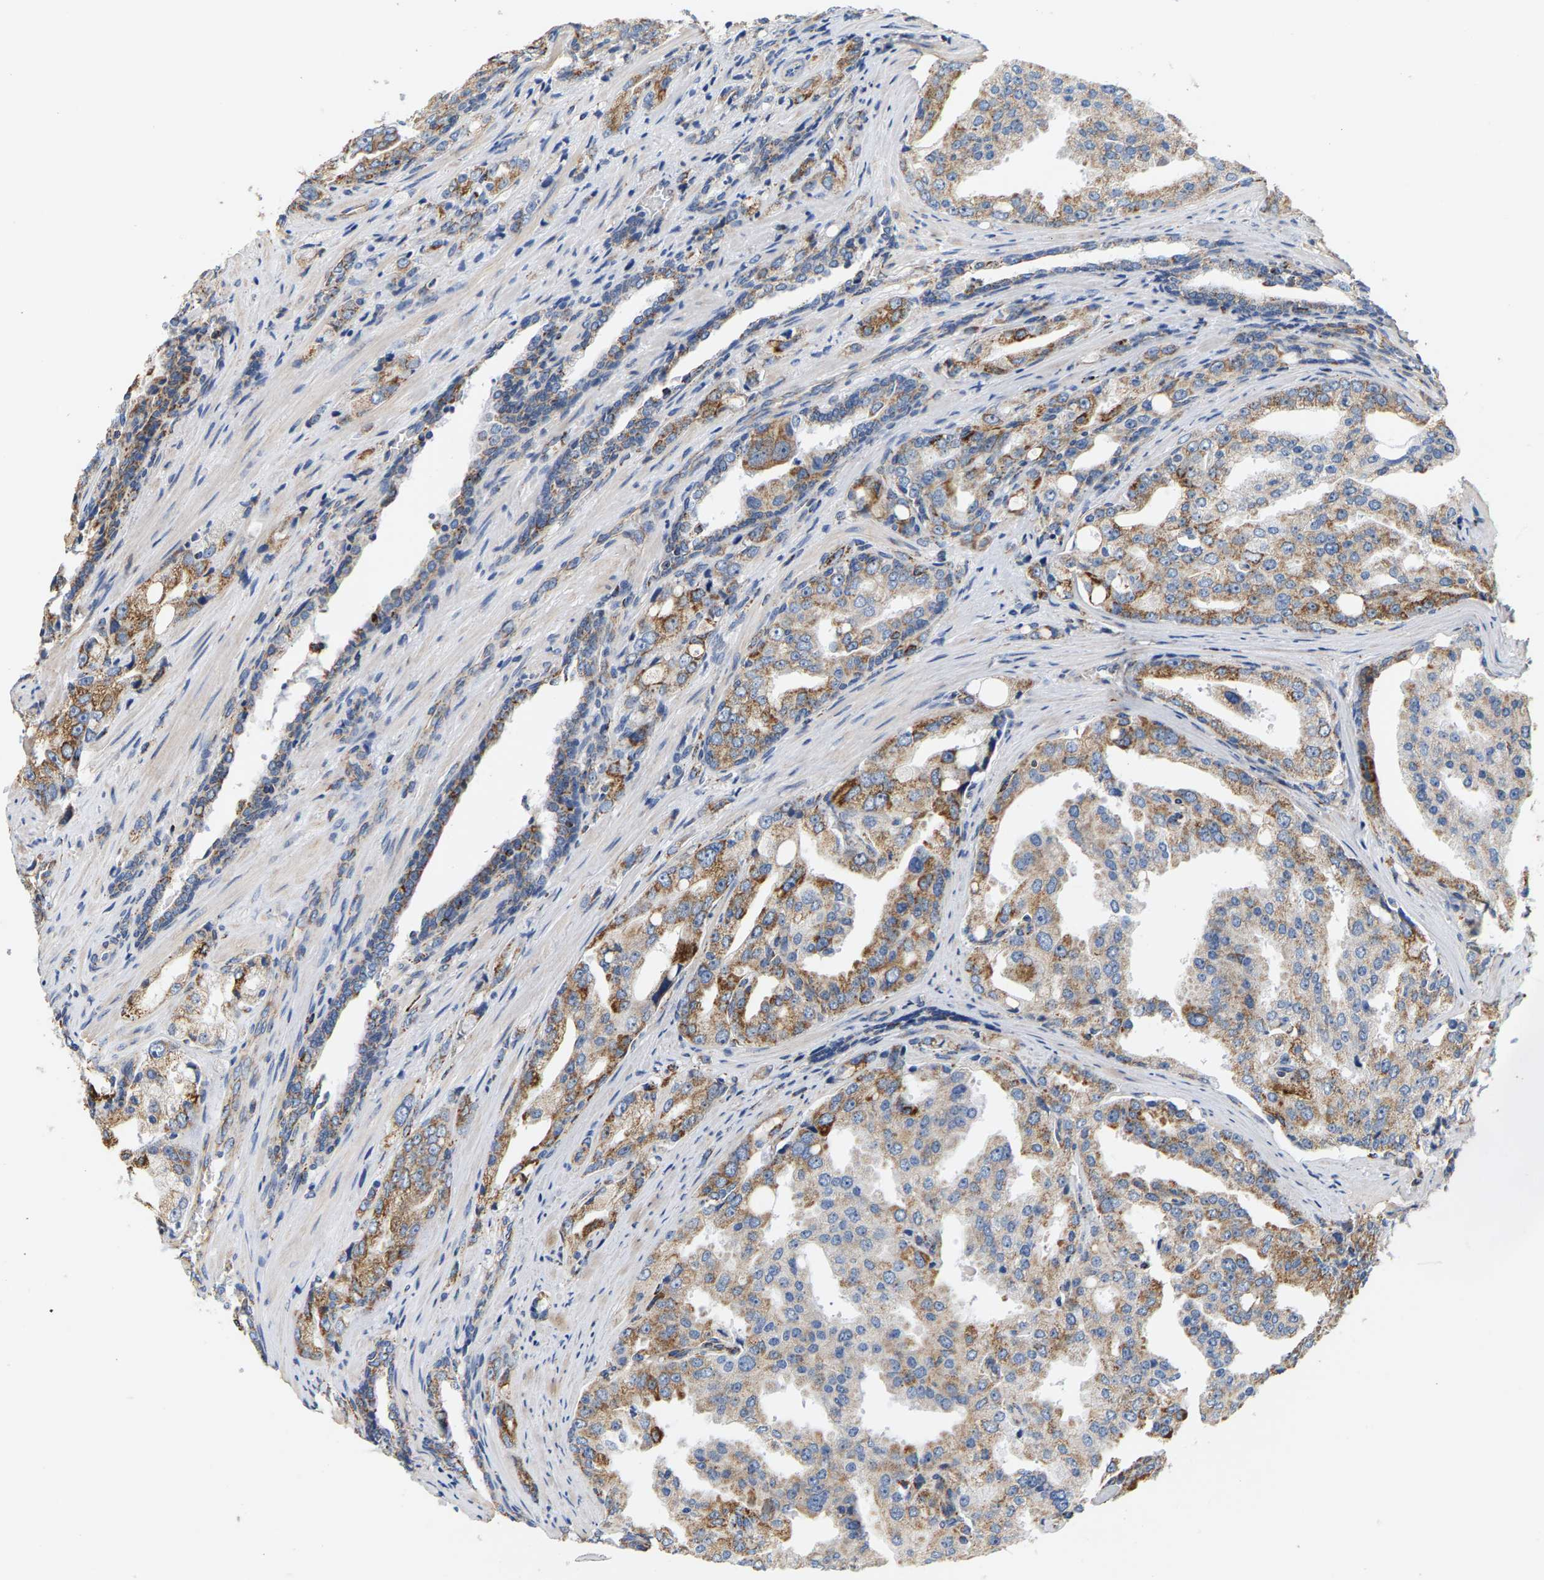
{"staining": {"intensity": "moderate", "quantity": "25%-75%", "location": "cytoplasmic/membranous"}, "tissue": "prostate cancer", "cell_type": "Tumor cells", "image_type": "cancer", "snomed": [{"axis": "morphology", "description": "Adenocarcinoma, High grade"}, {"axis": "topography", "description": "Prostate"}], "caption": "Immunohistochemistry histopathology image of human prostate high-grade adenocarcinoma stained for a protein (brown), which exhibits medium levels of moderate cytoplasmic/membranous expression in about 25%-75% of tumor cells.", "gene": "SHMT2", "patient": {"sex": "male", "age": 50}}